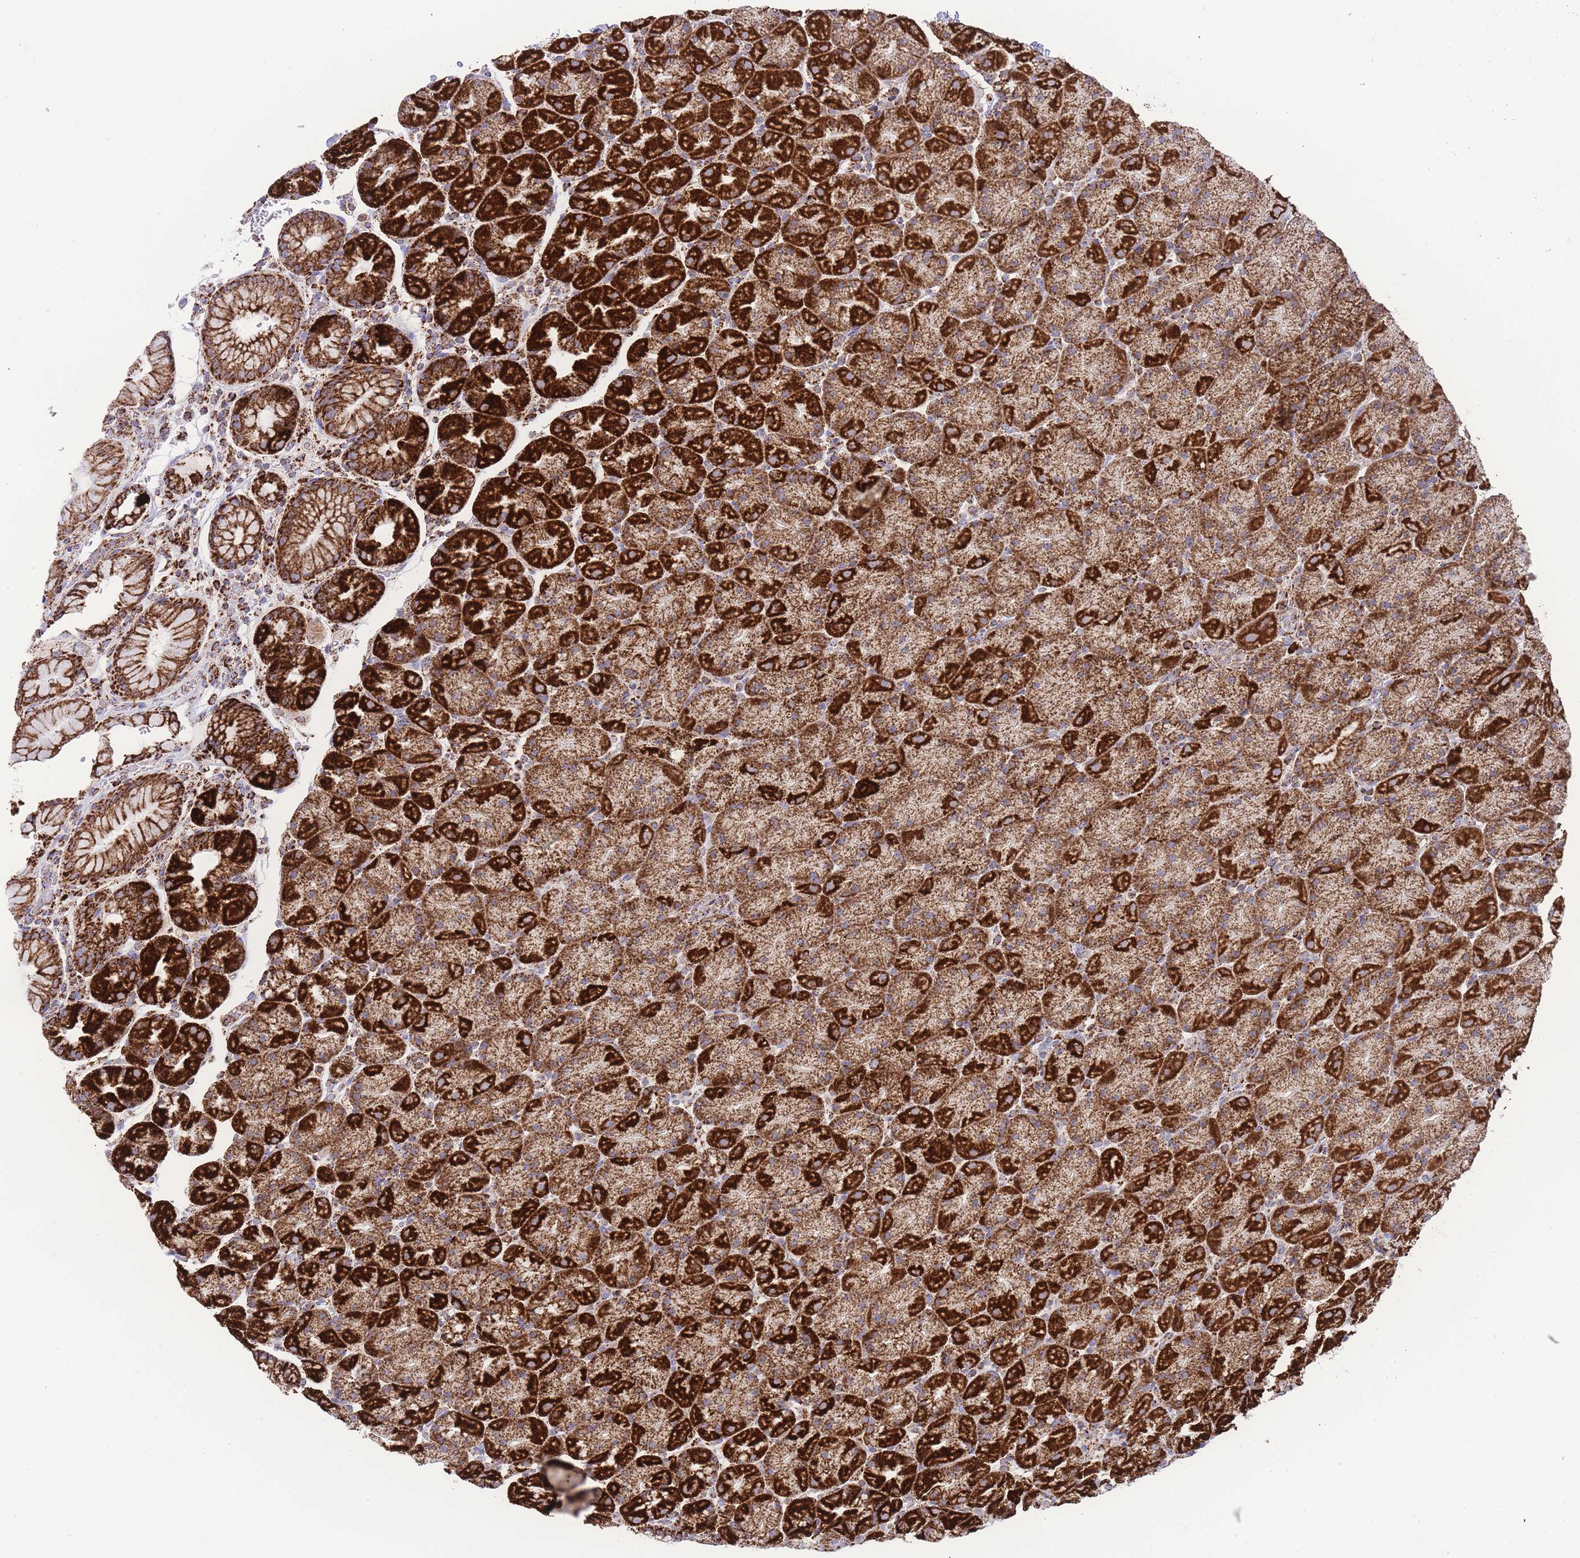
{"staining": {"intensity": "strong", "quantity": ">75%", "location": "cytoplasmic/membranous"}, "tissue": "stomach", "cell_type": "Glandular cells", "image_type": "normal", "snomed": [{"axis": "morphology", "description": "Normal tissue, NOS"}, {"axis": "topography", "description": "Stomach, upper"}, {"axis": "topography", "description": "Stomach, lower"}], "caption": "DAB immunohistochemical staining of normal stomach demonstrates strong cytoplasmic/membranous protein positivity in about >75% of glandular cells.", "gene": "GSTM1", "patient": {"sex": "male", "age": 67}}